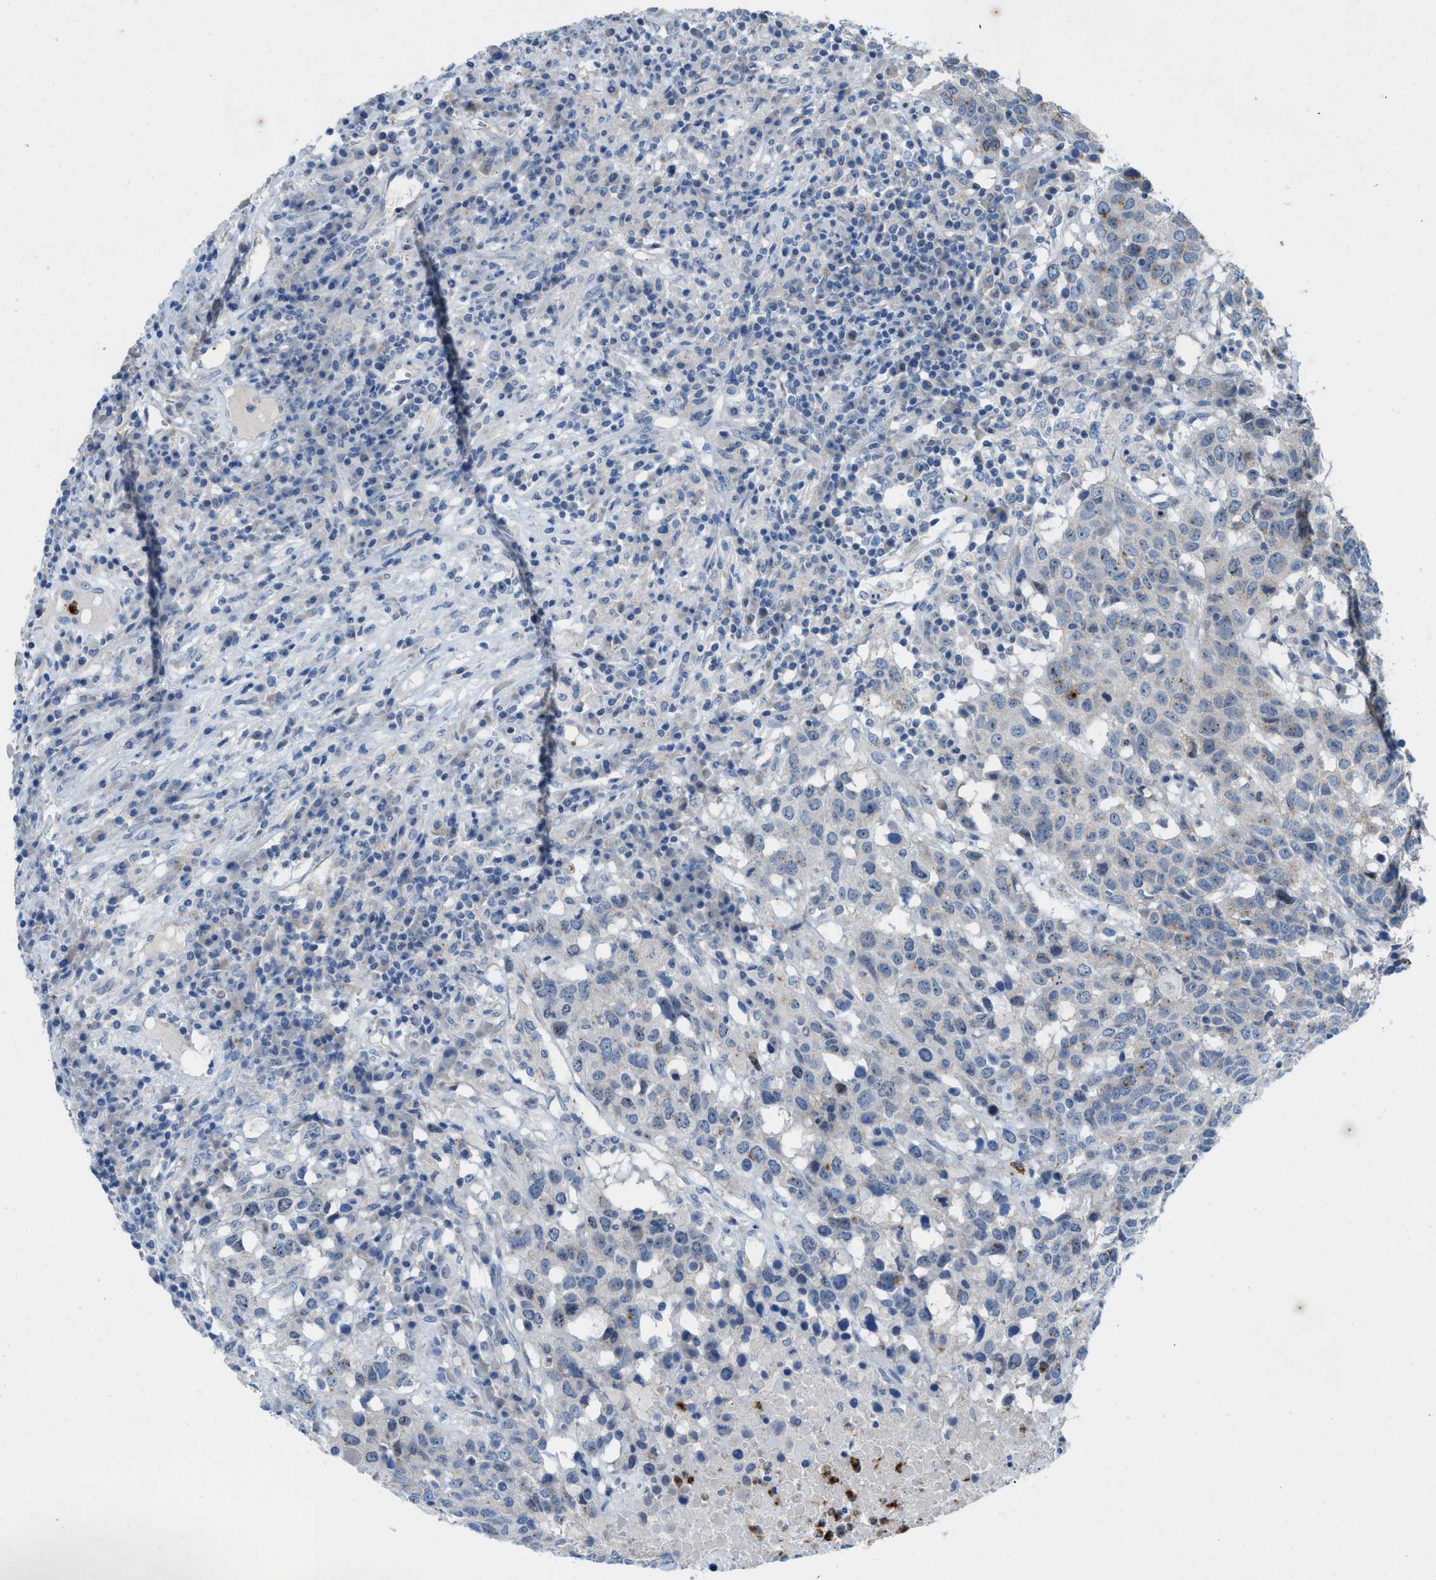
{"staining": {"intensity": "negative", "quantity": "none", "location": "none"}, "tissue": "head and neck cancer", "cell_type": "Tumor cells", "image_type": "cancer", "snomed": [{"axis": "morphology", "description": "Squamous cell carcinoma, NOS"}, {"axis": "topography", "description": "Head-Neck"}], "caption": "There is no significant positivity in tumor cells of head and neck squamous cell carcinoma.", "gene": "CMTM1", "patient": {"sex": "male", "age": 66}}